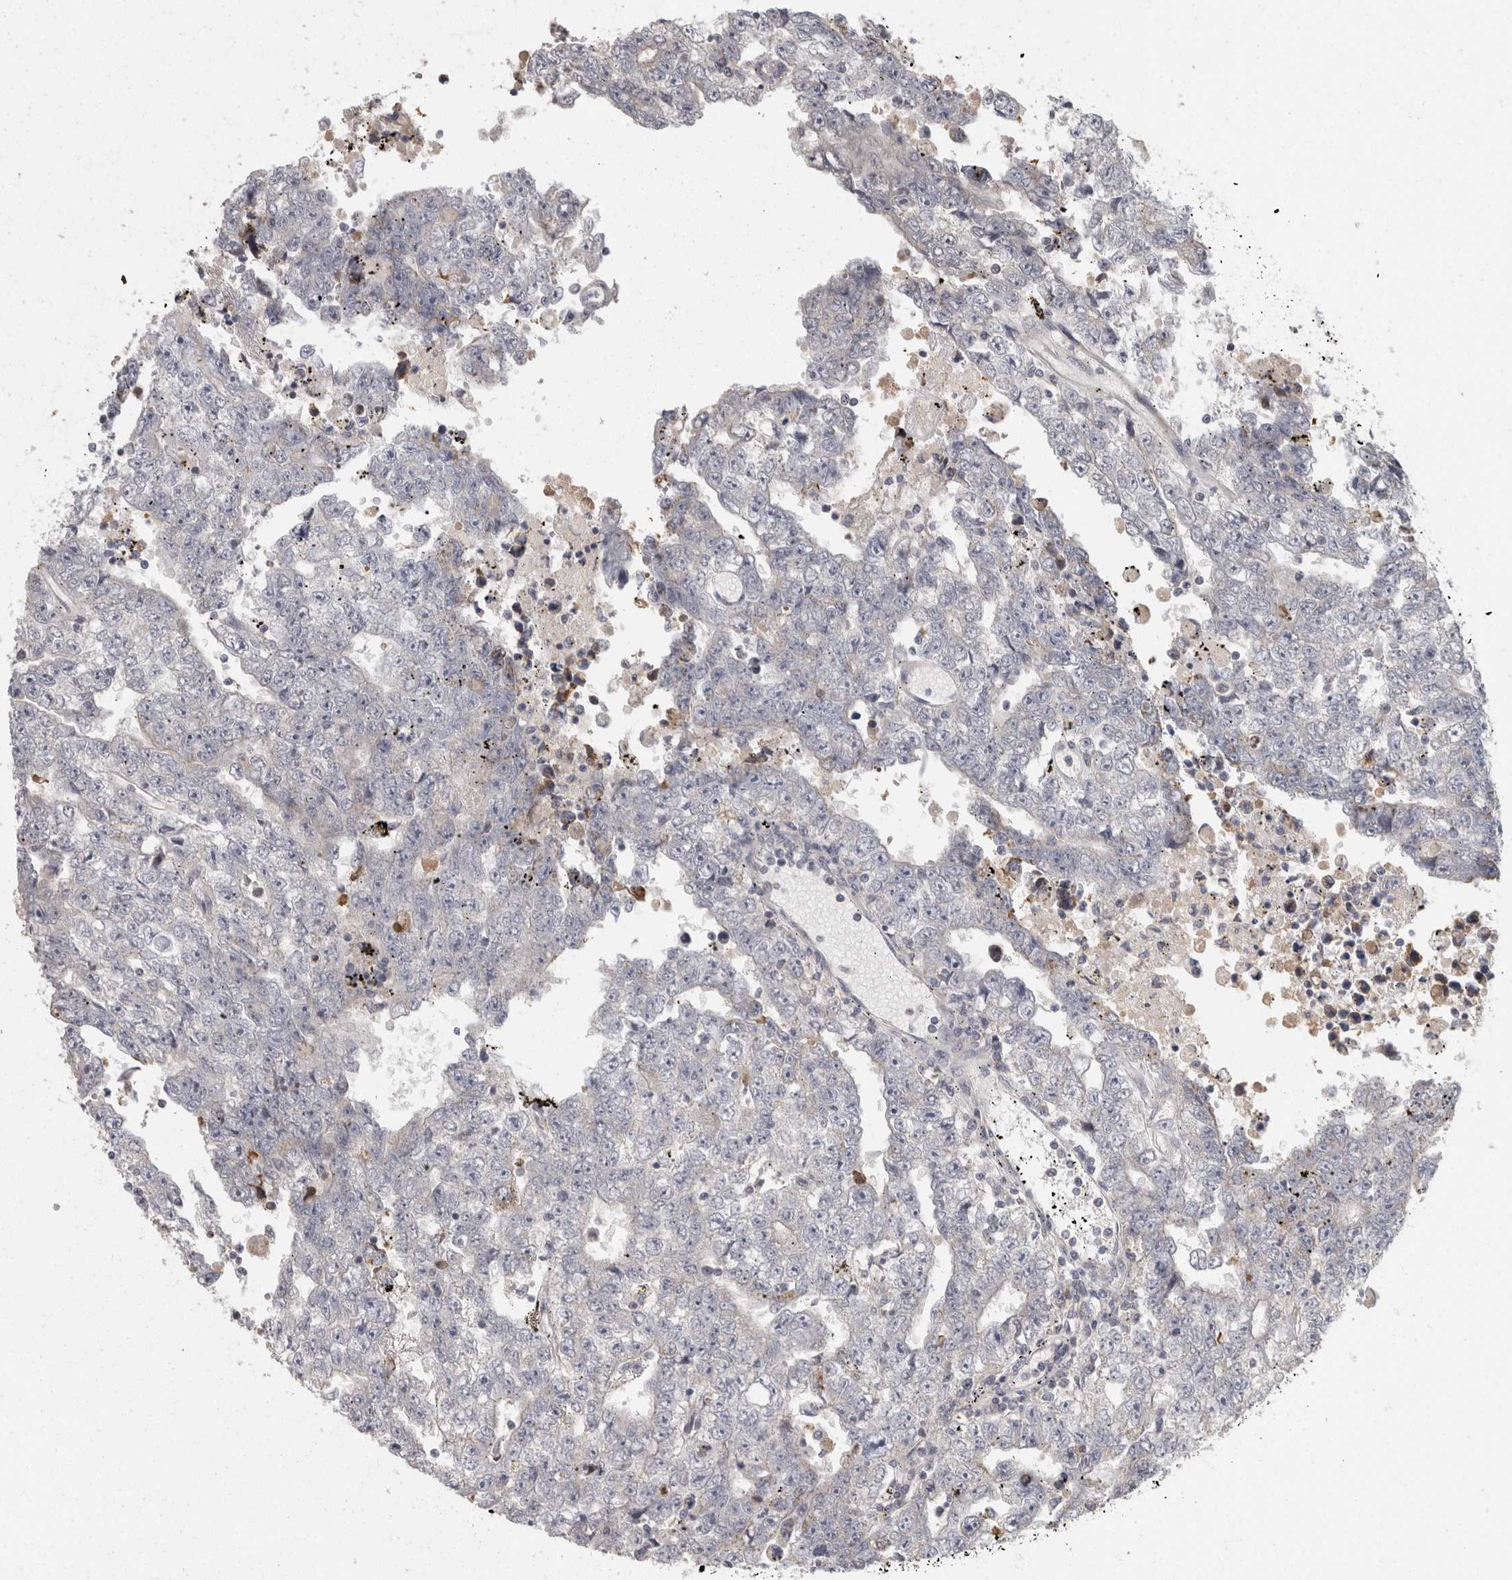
{"staining": {"intensity": "negative", "quantity": "none", "location": "none"}, "tissue": "testis cancer", "cell_type": "Tumor cells", "image_type": "cancer", "snomed": [{"axis": "morphology", "description": "Carcinoma, Embryonal, NOS"}, {"axis": "topography", "description": "Testis"}], "caption": "A photomicrograph of testis embryonal carcinoma stained for a protein reveals no brown staining in tumor cells.", "gene": "ACAT2", "patient": {"sex": "male", "age": 25}}